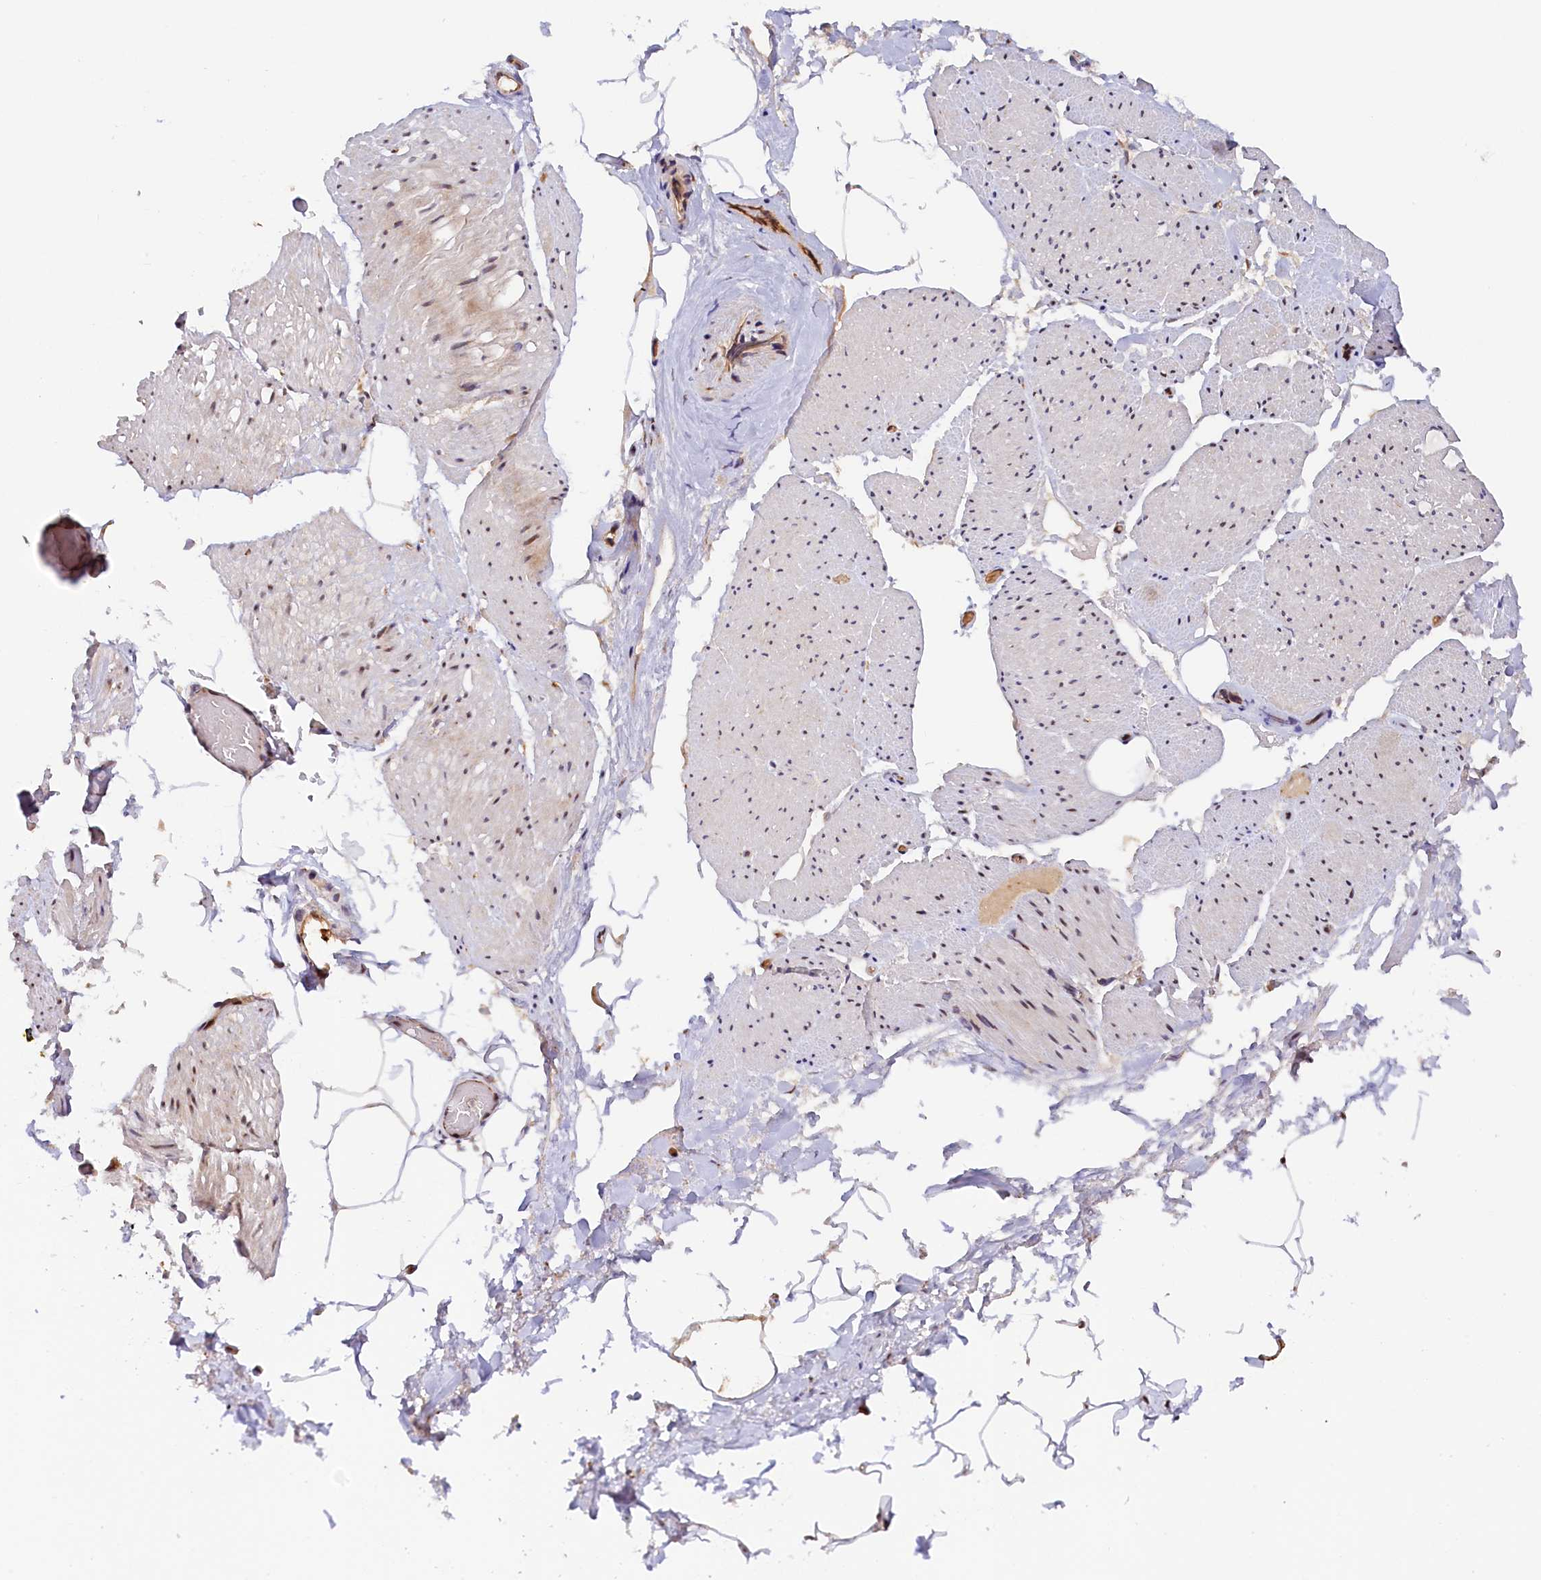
{"staining": {"intensity": "moderate", "quantity": ">75%", "location": "cytoplasmic/membranous"}, "tissue": "adipose tissue", "cell_type": "Adipocytes", "image_type": "normal", "snomed": [{"axis": "morphology", "description": "Normal tissue, NOS"}, {"axis": "morphology", "description": "Adenocarcinoma, Low grade"}, {"axis": "topography", "description": "Prostate"}, {"axis": "topography", "description": "Peripheral nerve tissue"}], "caption": "Immunohistochemical staining of normal adipose tissue displays >75% levels of moderate cytoplasmic/membranous protein expression in about >75% of adipocytes.", "gene": "ANKRD24", "patient": {"sex": "male", "age": 63}}